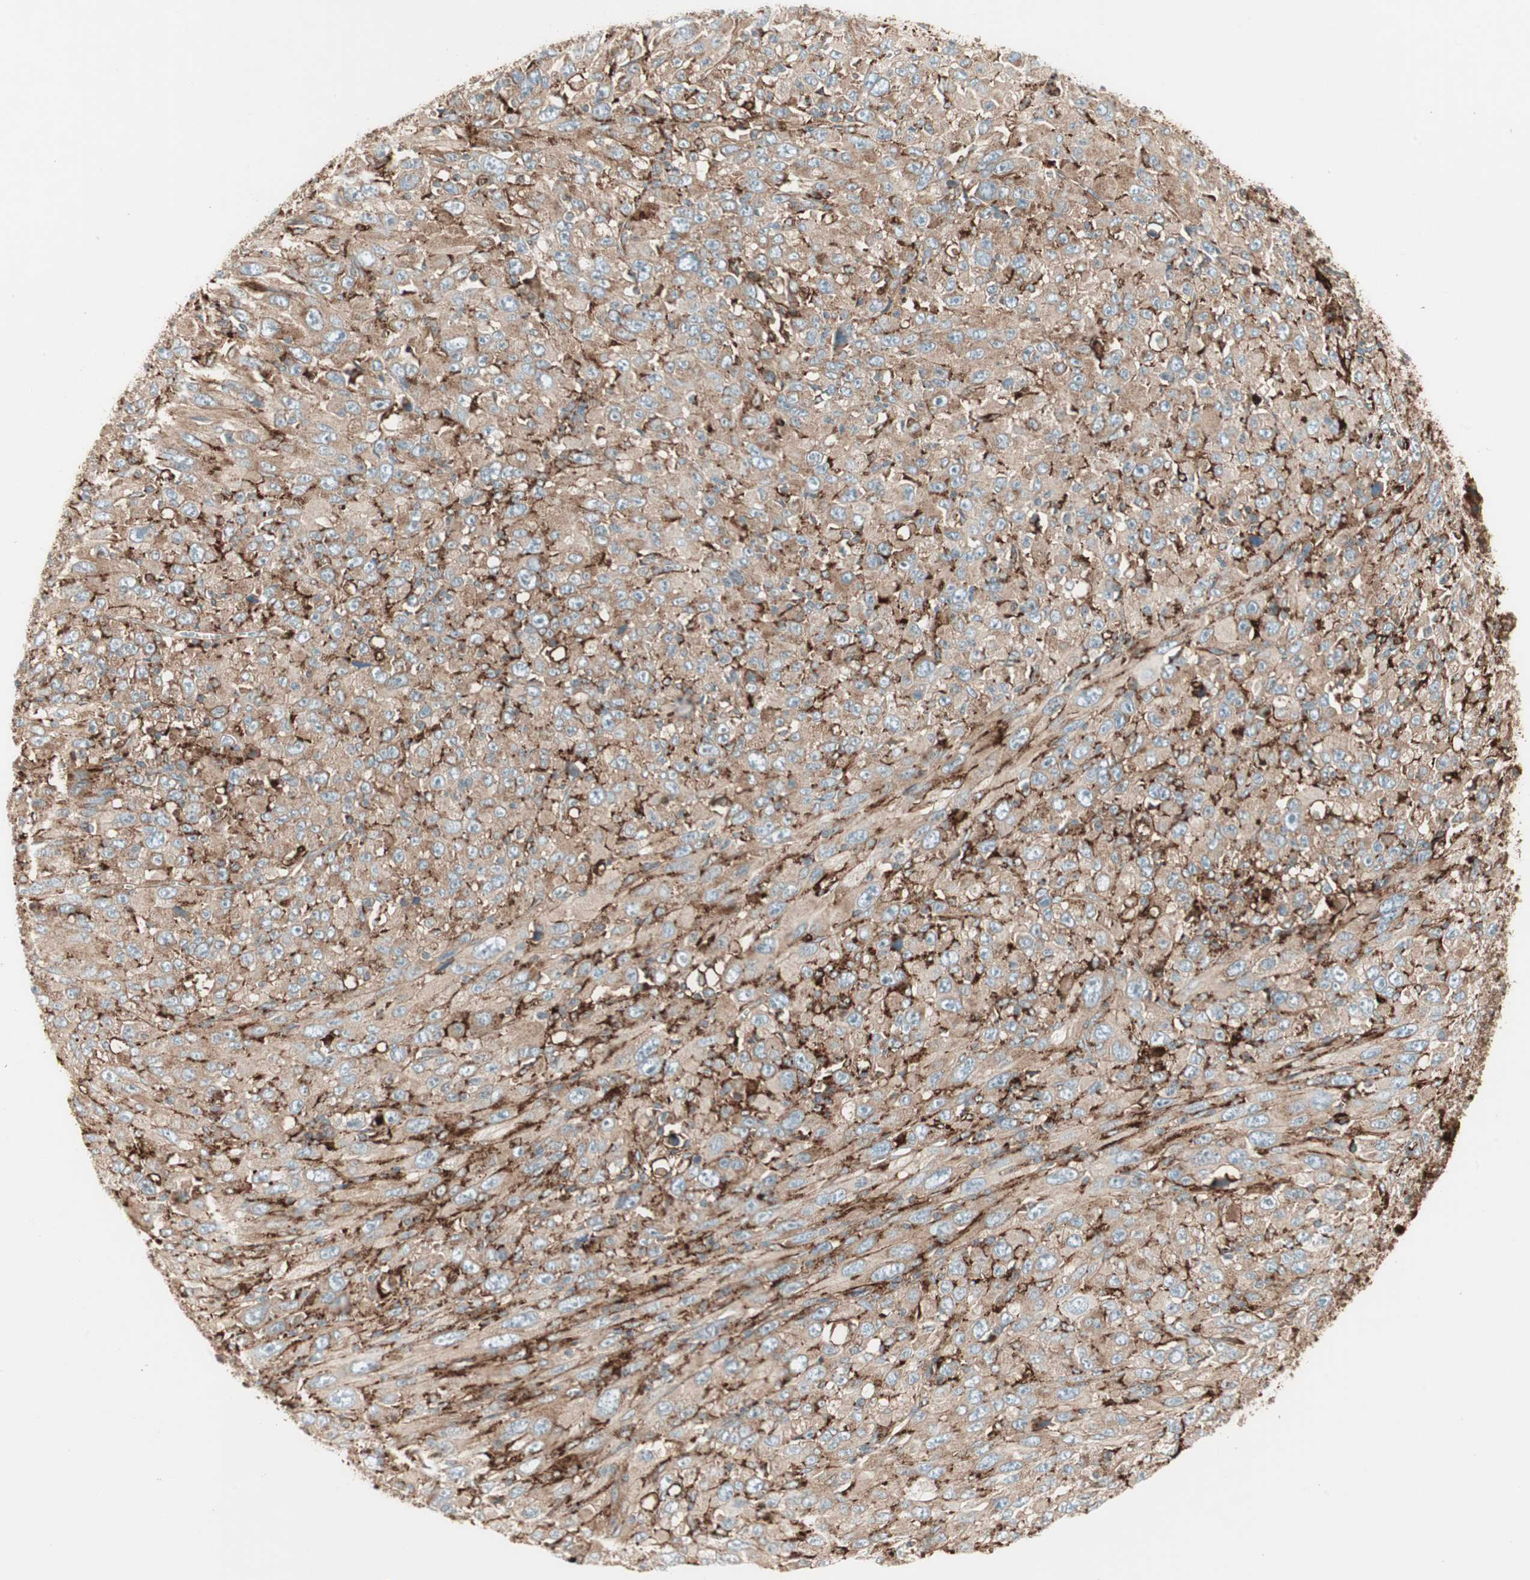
{"staining": {"intensity": "weak", "quantity": ">75%", "location": "cytoplasmic/membranous"}, "tissue": "melanoma", "cell_type": "Tumor cells", "image_type": "cancer", "snomed": [{"axis": "morphology", "description": "Malignant melanoma, Metastatic site"}, {"axis": "topography", "description": "Skin"}], "caption": "This is an image of immunohistochemistry staining of malignant melanoma (metastatic site), which shows weak positivity in the cytoplasmic/membranous of tumor cells.", "gene": "ATP6V1G1", "patient": {"sex": "female", "age": 56}}